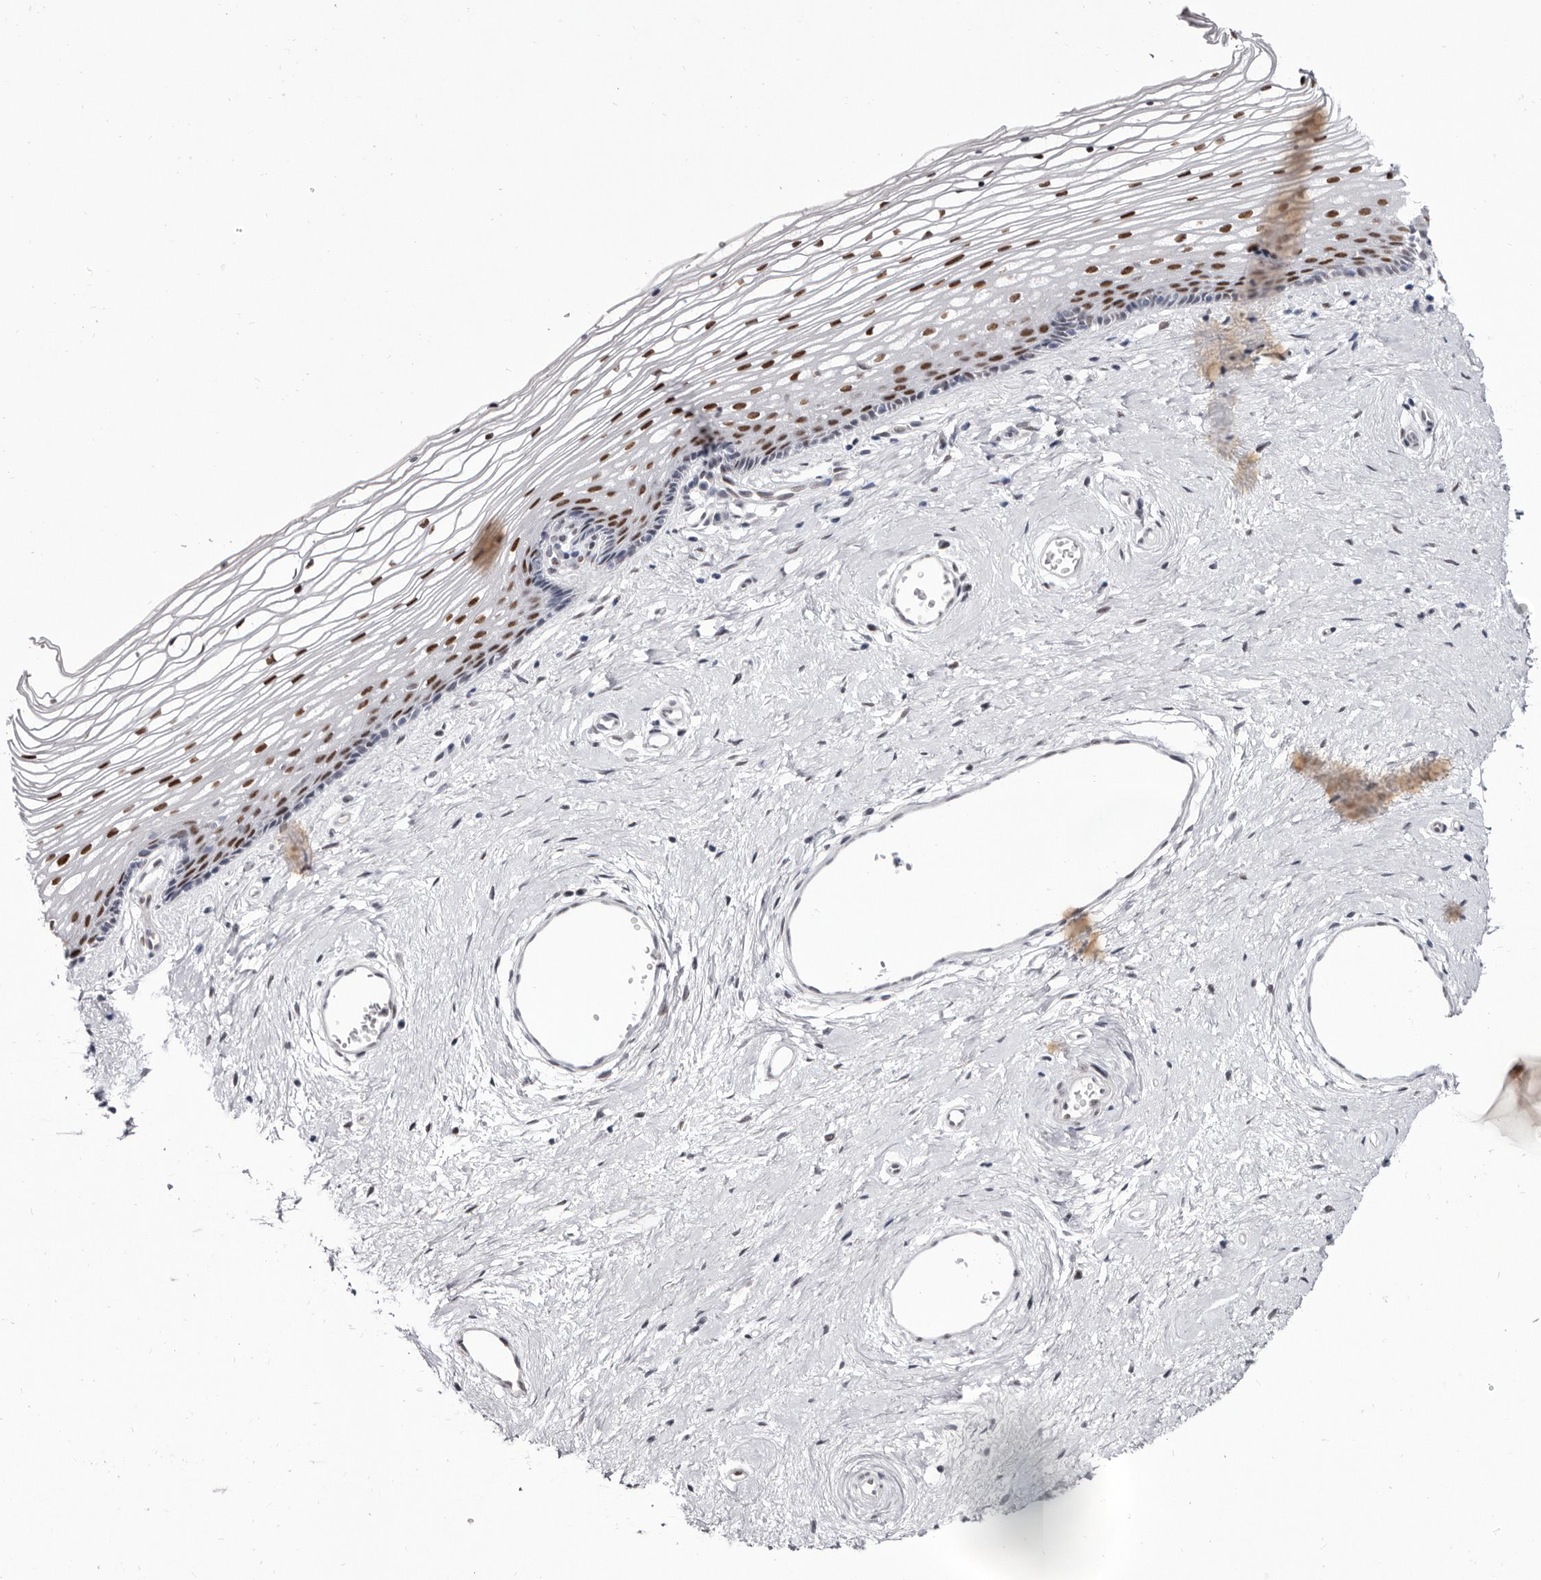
{"staining": {"intensity": "moderate", "quantity": ">75%", "location": "nuclear"}, "tissue": "vagina", "cell_type": "Squamous epithelial cells", "image_type": "normal", "snomed": [{"axis": "morphology", "description": "Normal tissue, NOS"}, {"axis": "topography", "description": "Vagina"}], "caption": "A medium amount of moderate nuclear positivity is present in about >75% of squamous epithelial cells in benign vagina.", "gene": "ZNF326", "patient": {"sex": "female", "age": 46}}